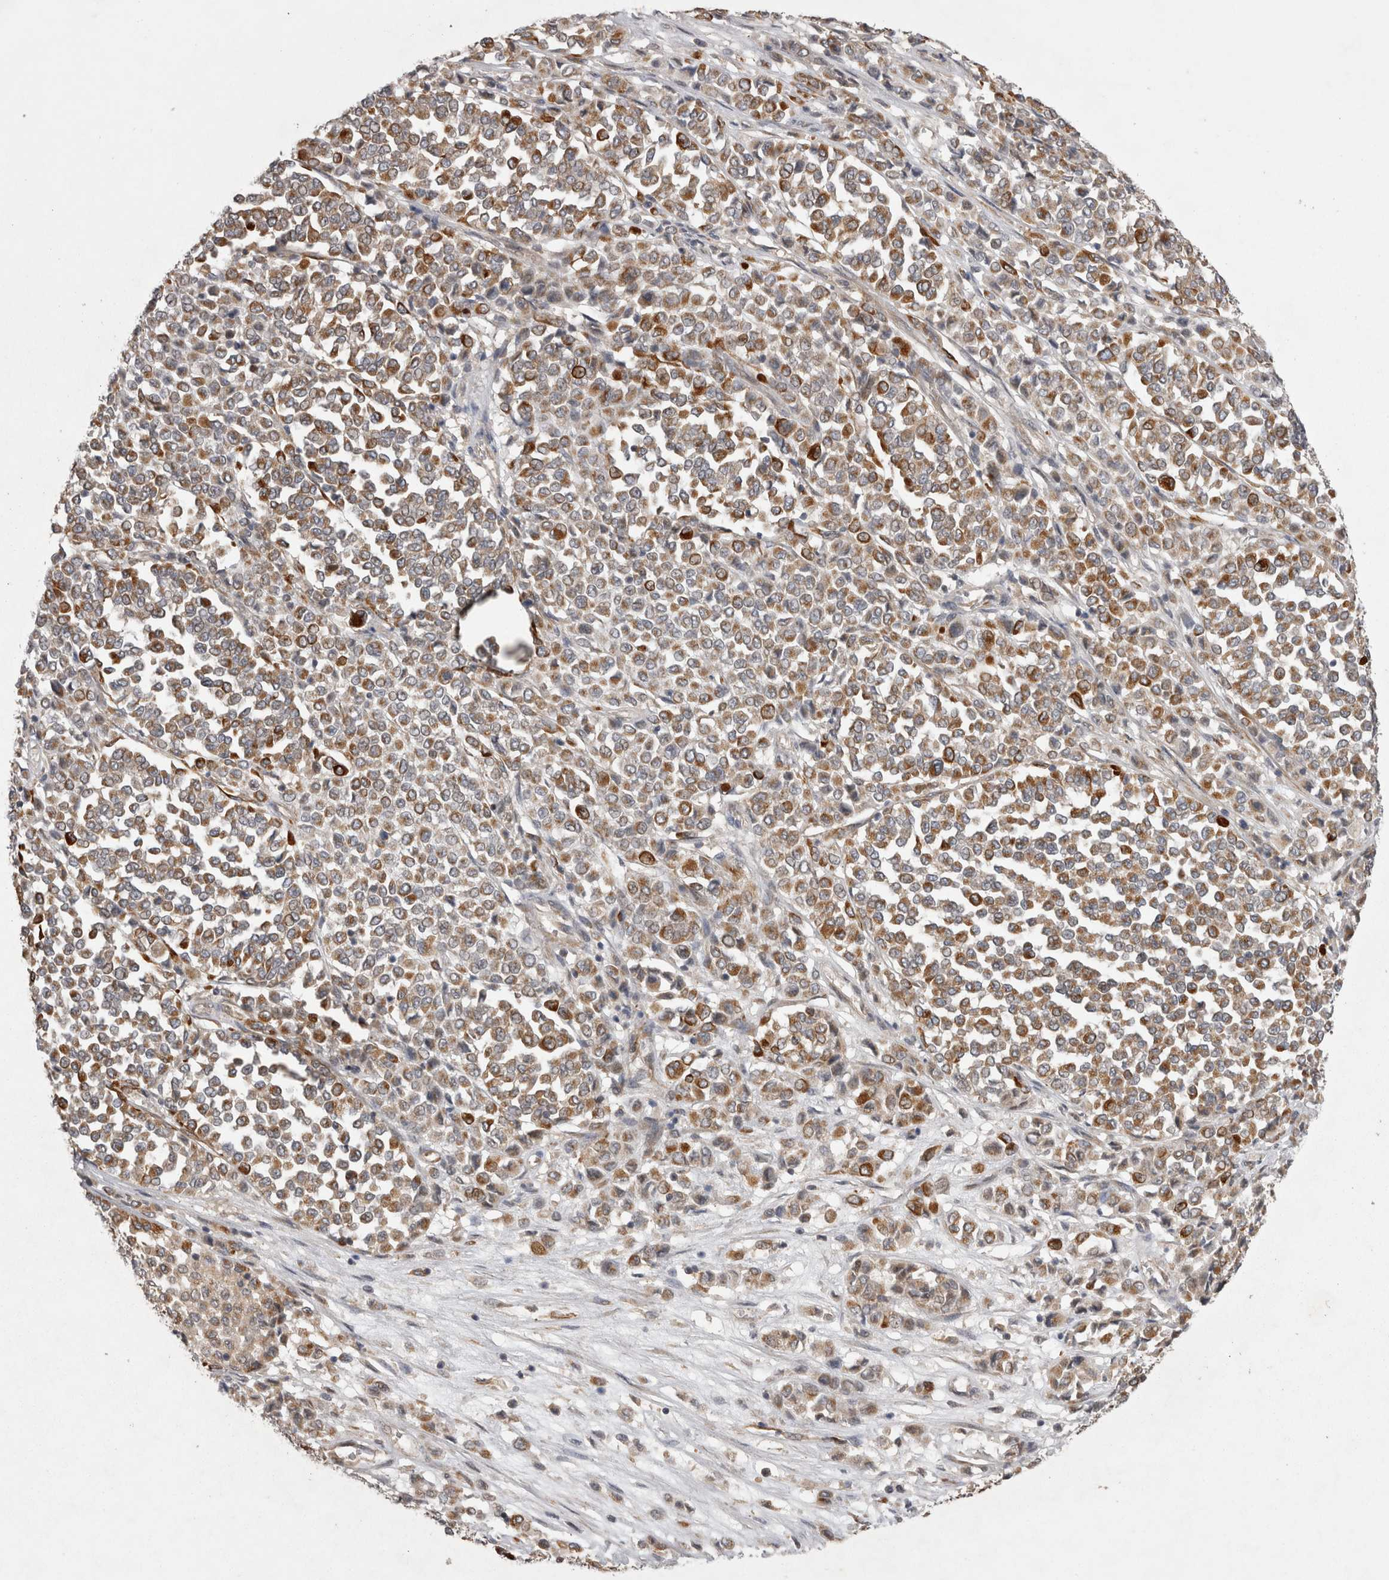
{"staining": {"intensity": "weak", "quantity": ">75%", "location": "cytoplasmic/membranous"}, "tissue": "melanoma", "cell_type": "Tumor cells", "image_type": "cancer", "snomed": [{"axis": "morphology", "description": "Malignant melanoma, Metastatic site"}, {"axis": "topography", "description": "Pancreas"}], "caption": "Immunohistochemical staining of melanoma displays low levels of weak cytoplasmic/membranous protein expression in approximately >75% of tumor cells. The protein is shown in brown color, while the nuclei are stained blue.", "gene": "TSPOAP1", "patient": {"sex": "female", "age": 30}}